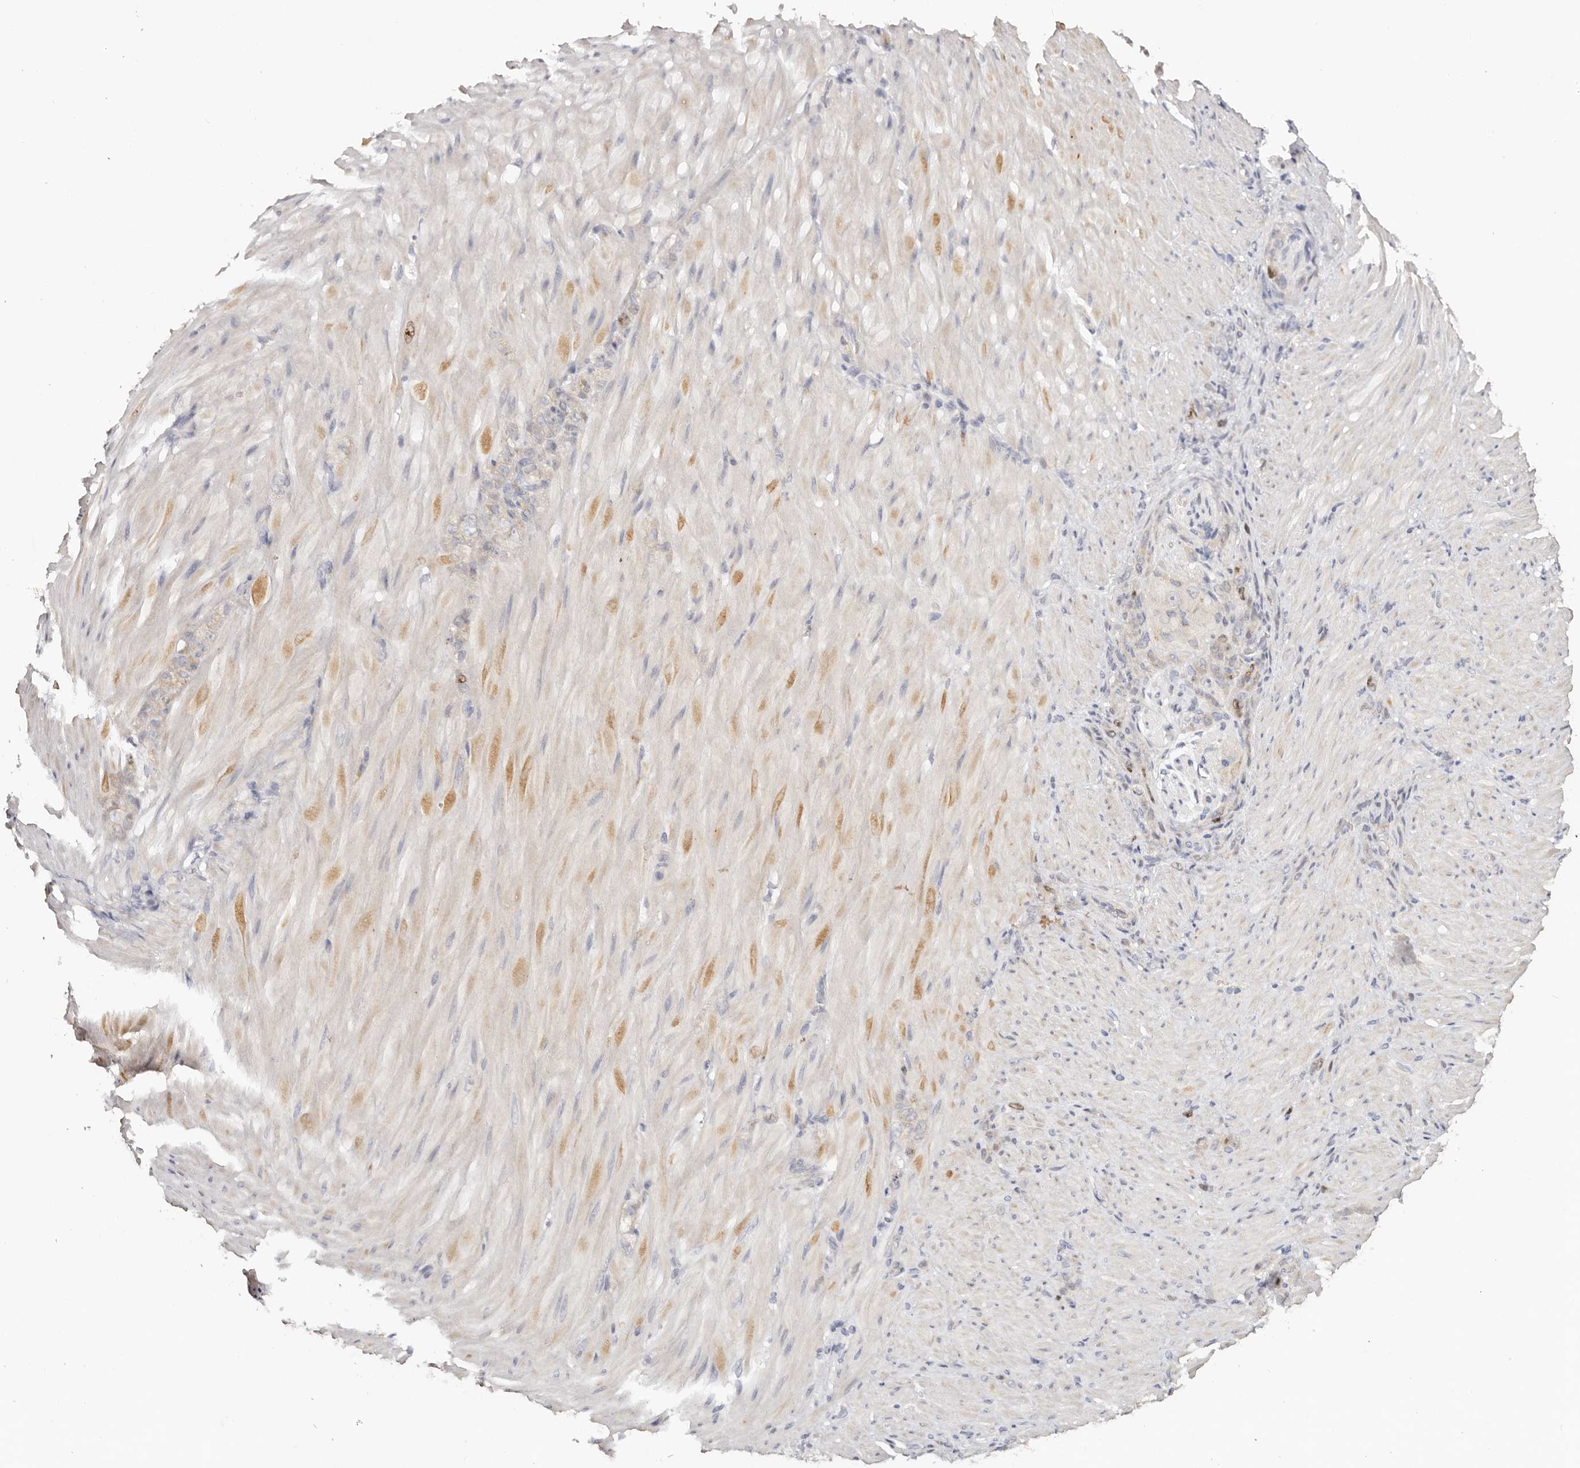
{"staining": {"intensity": "negative", "quantity": "none", "location": "none"}, "tissue": "stomach cancer", "cell_type": "Tumor cells", "image_type": "cancer", "snomed": [{"axis": "morphology", "description": "Normal tissue, NOS"}, {"axis": "morphology", "description": "Adenocarcinoma, NOS"}, {"axis": "topography", "description": "Stomach"}], "caption": "The histopathology image demonstrates no staining of tumor cells in stomach cancer (adenocarcinoma). (DAB IHC with hematoxylin counter stain).", "gene": "CCDC190", "patient": {"sex": "male", "age": 82}}